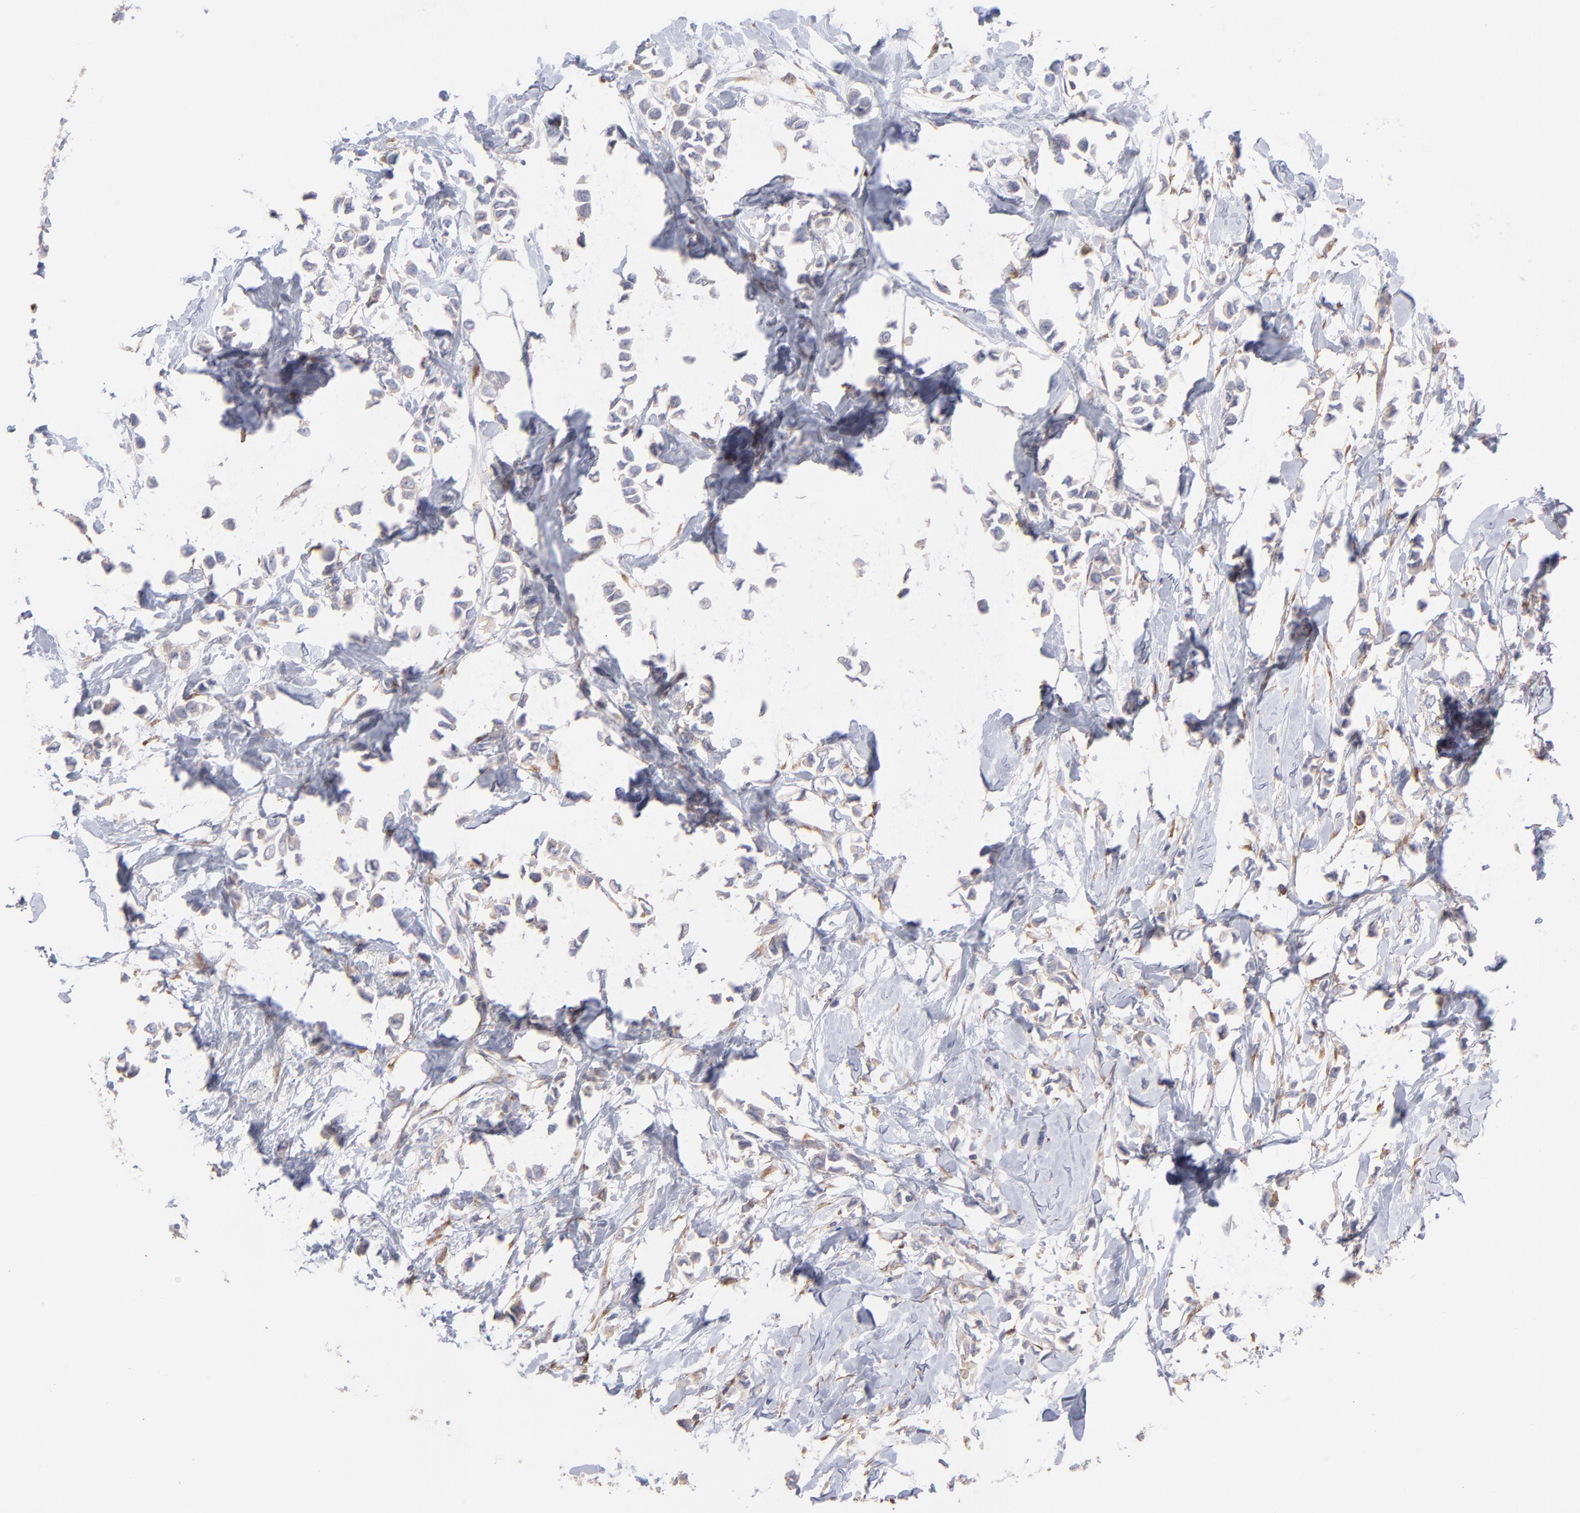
{"staining": {"intensity": "negative", "quantity": "none", "location": "none"}, "tissue": "breast cancer", "cell_type": "Tumor cells", "image_type": "cancer", "snomed": [{"axis": "morphology", "description": "Lobular carcinoma"}, {"axis": "topography", "description": "Breast"}], "caption": "Immunohistochemistry (IHC) image of breast lobular carcinoma stained for a protein (brown), which shows no expression in tumor cells.", "gene": "RPLP0", "patient": {"sex": "female", "age": 51}}